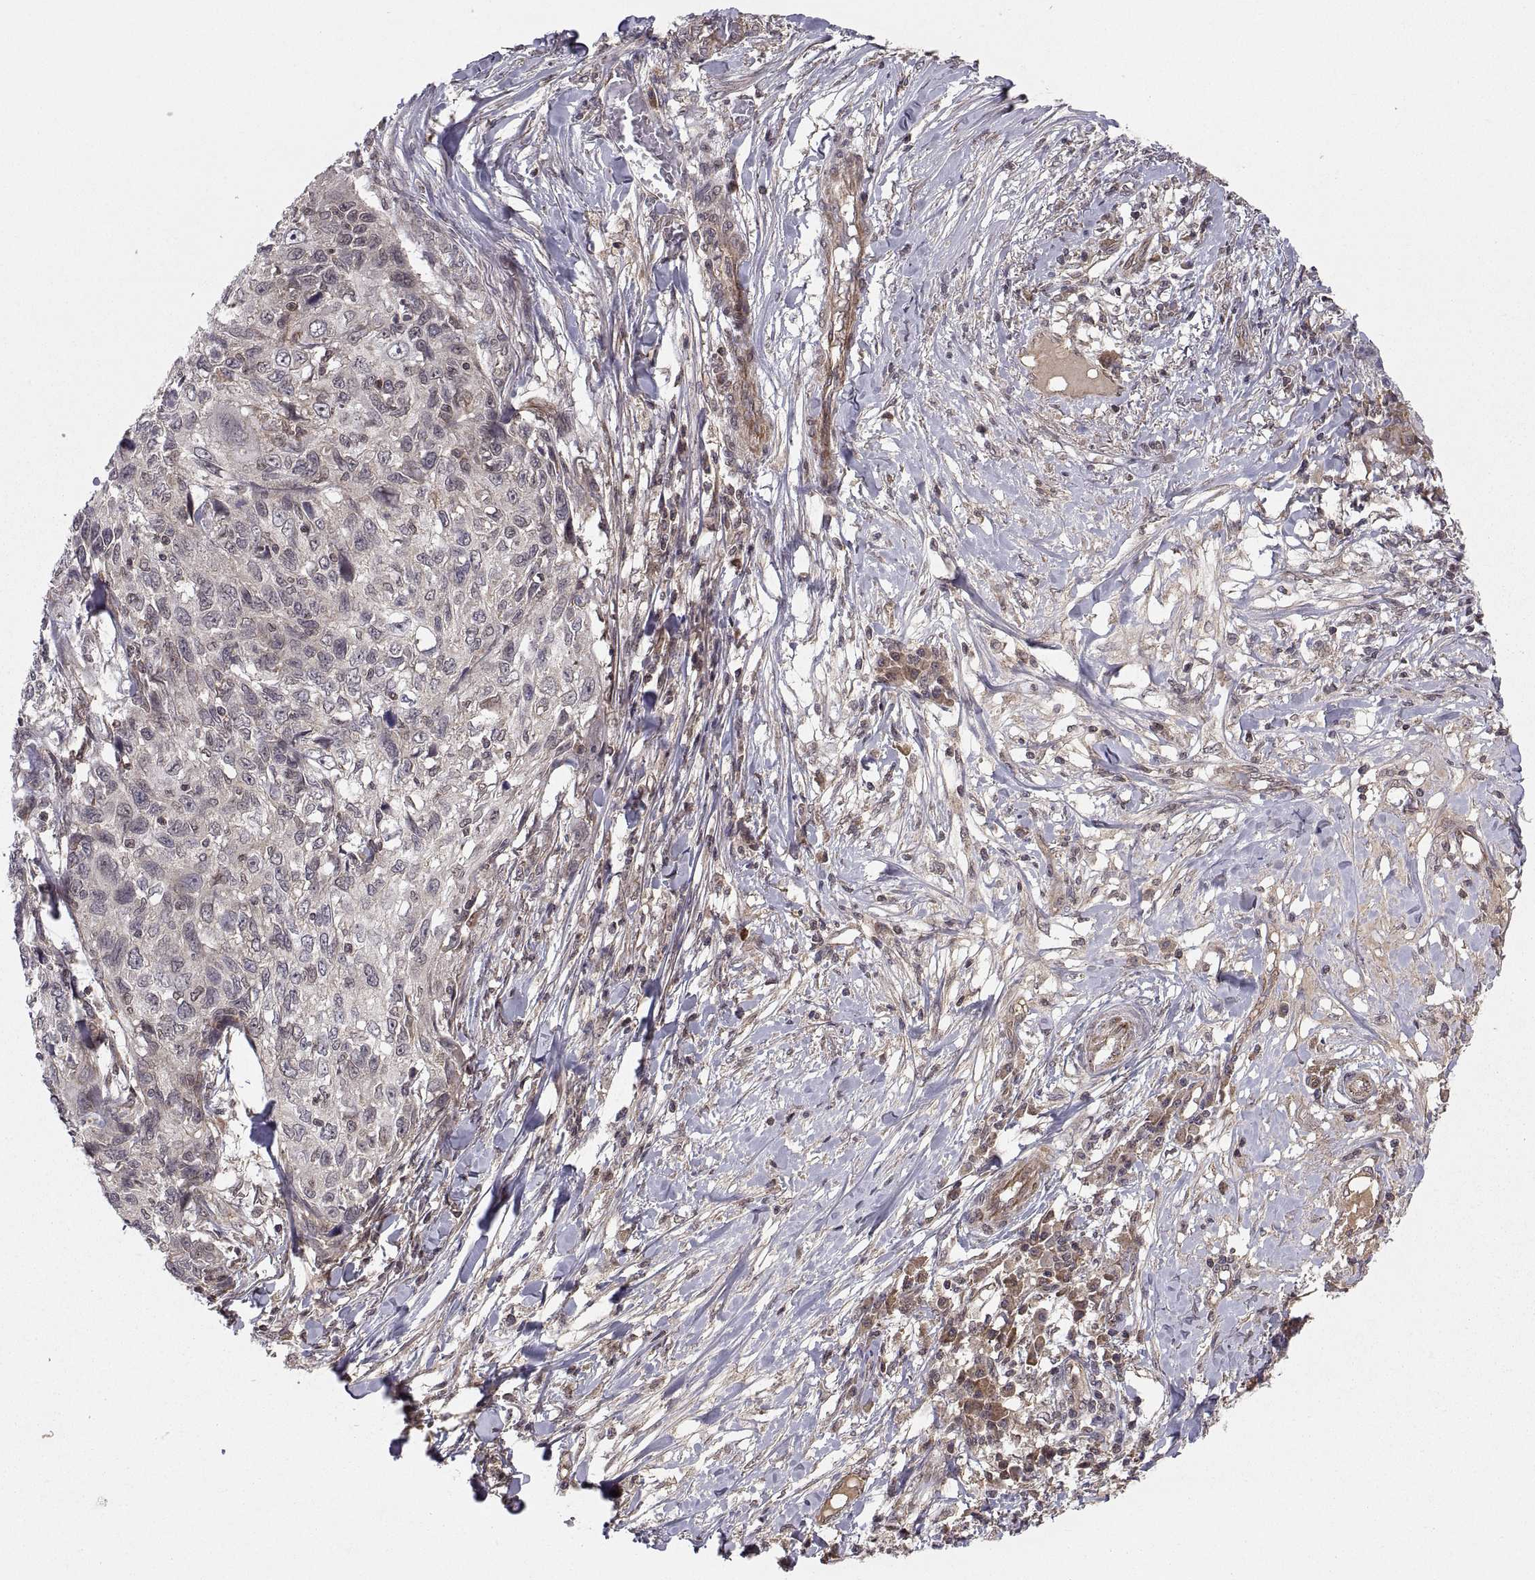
{"staining": {"intensity": "negative", "quantity": "none", "location": "none"}, "tissue": "skin cancer", "cell_type": "Tumor cells", "image_type": "cancer", "snomed": [{"axis": "morphology", "description": "Squamous cell carcinoma, NOS"}, {"axis": "topography", "description": "Skin"}], "caption": "A high-resolution photomicrograph shows immunohistochemistry staining of skin squamous cell carcinoma, which shows no significant expression in tumor cells.", "gene": "ABL2", "patient": {"sex": "male", "age": 92}}